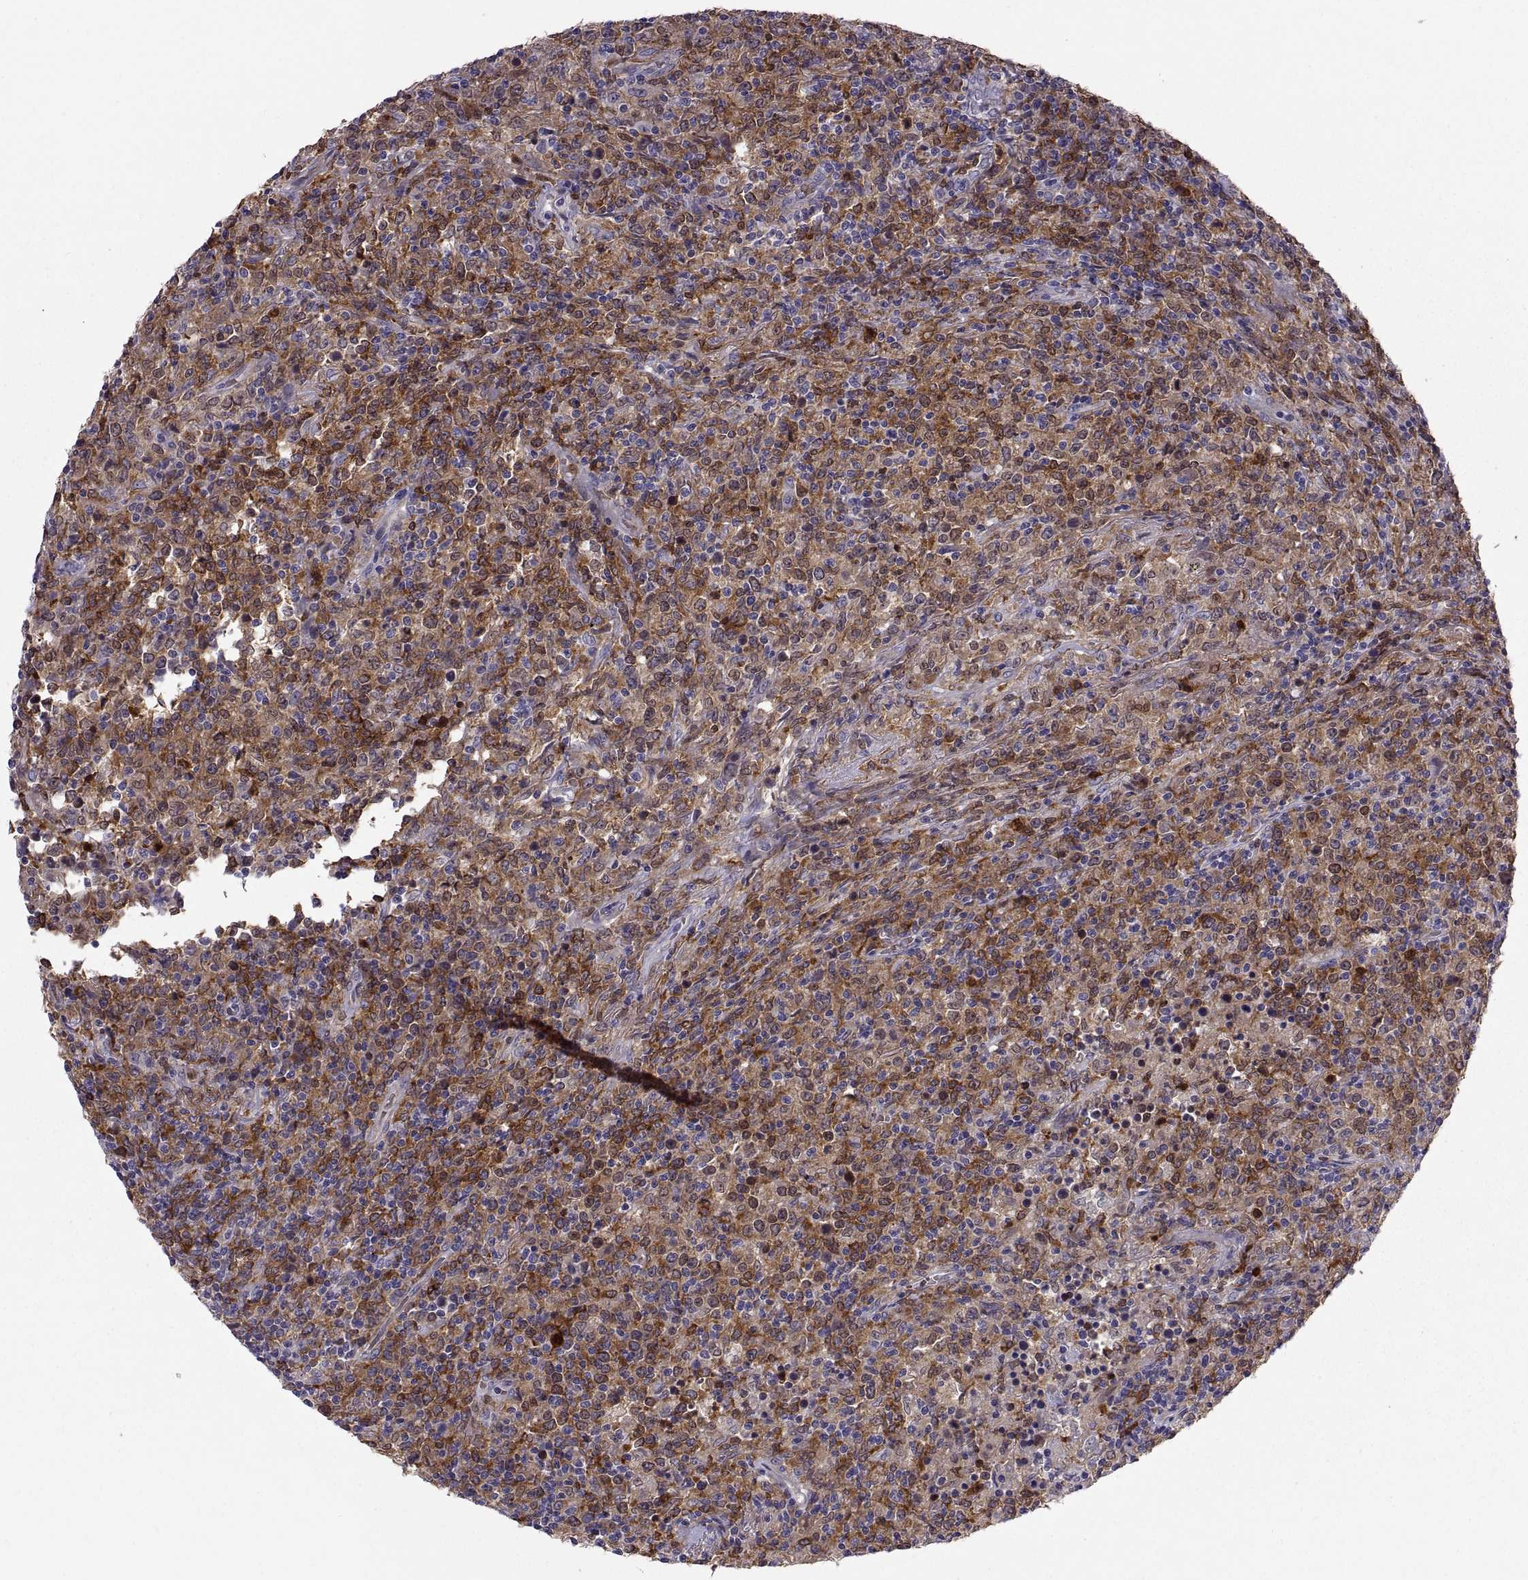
{"staining": {"intensity": "strong", "quantity": ">75%", "location": "cytoplasmic/membranous"}, "tissue": "lymphoma", "cell_type": "Tumor cells", "image_type": "cancer", "snomed": [{"axis": "morphology", "description": "Malignant lymphoma, non-Hodgkin's type, High grade"}, {"axis": "topography", "description": "Lung"}], "caption": "Tumor cells show high levels of strong cytoplasmic/membranous positivity in about >75% of cells in human malignant lymphoma, non-Hodgkin's type (high-grade).", "gene": "DOK3", "patient": {"sex": "male", "age": 79}}